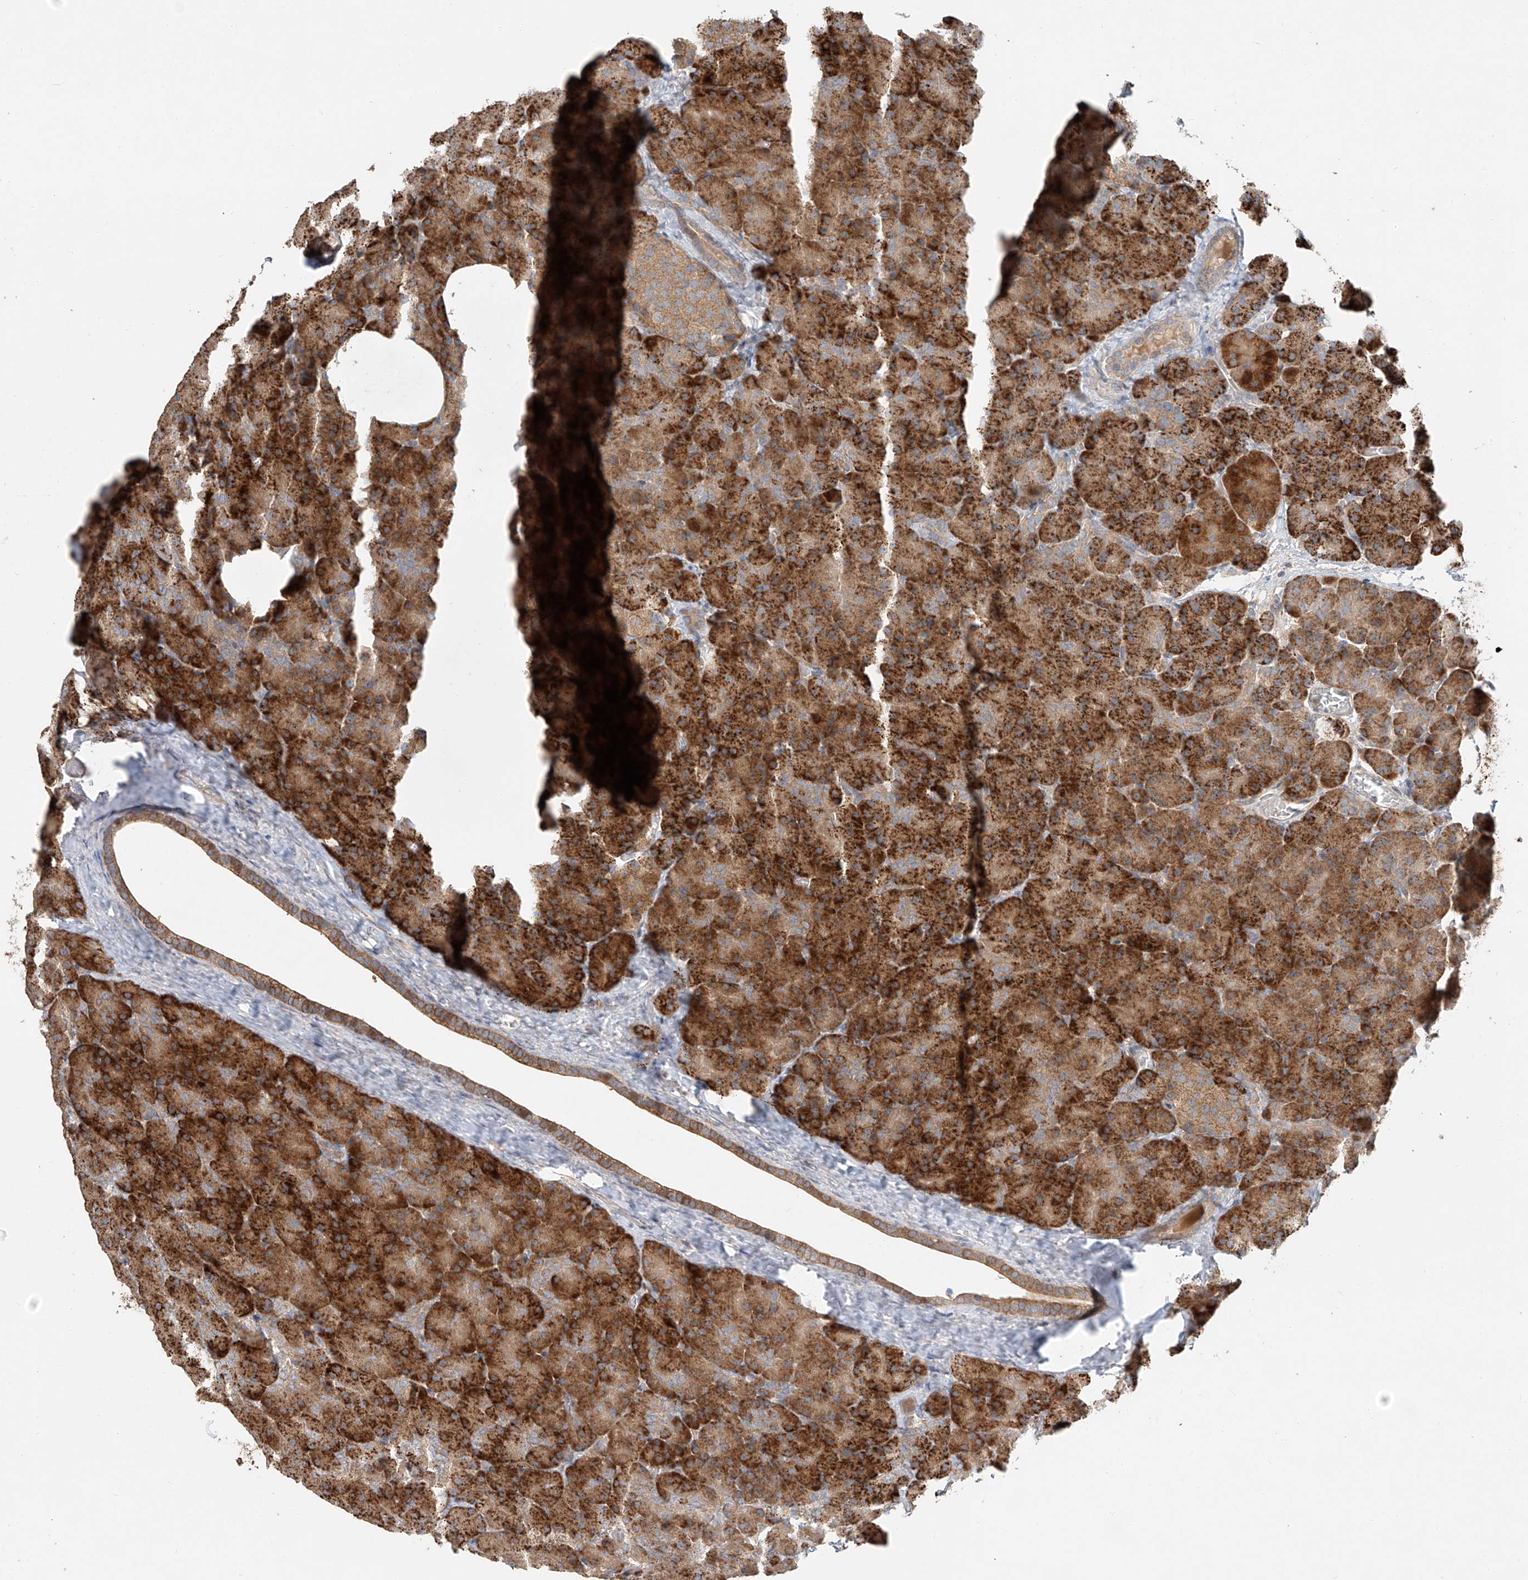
{"staining": {"intensity": "strong", "quantity": ">75%", "location": "cytoplasmic/membranous"}, "tissue": "pancreas", "cell_type": "Exocrine glandular cells", "image_type": "normal", "snomed": [{"axis": "morphology", "description": "Normal tissue, NOS"}, {"axis": "morphology", "description": "Carcinoid, malignant, NOS"}, {"axis": "topography", "description": "Pancreas"}], "caption": "This histopathology image shows IHC staining of normal pancreas, with high strong cytoplasmic/membranous staining in about >75% of exocrine glandular cells.", "gene": "TMEM61", "patient": {"sex": "female", "age": 35}}